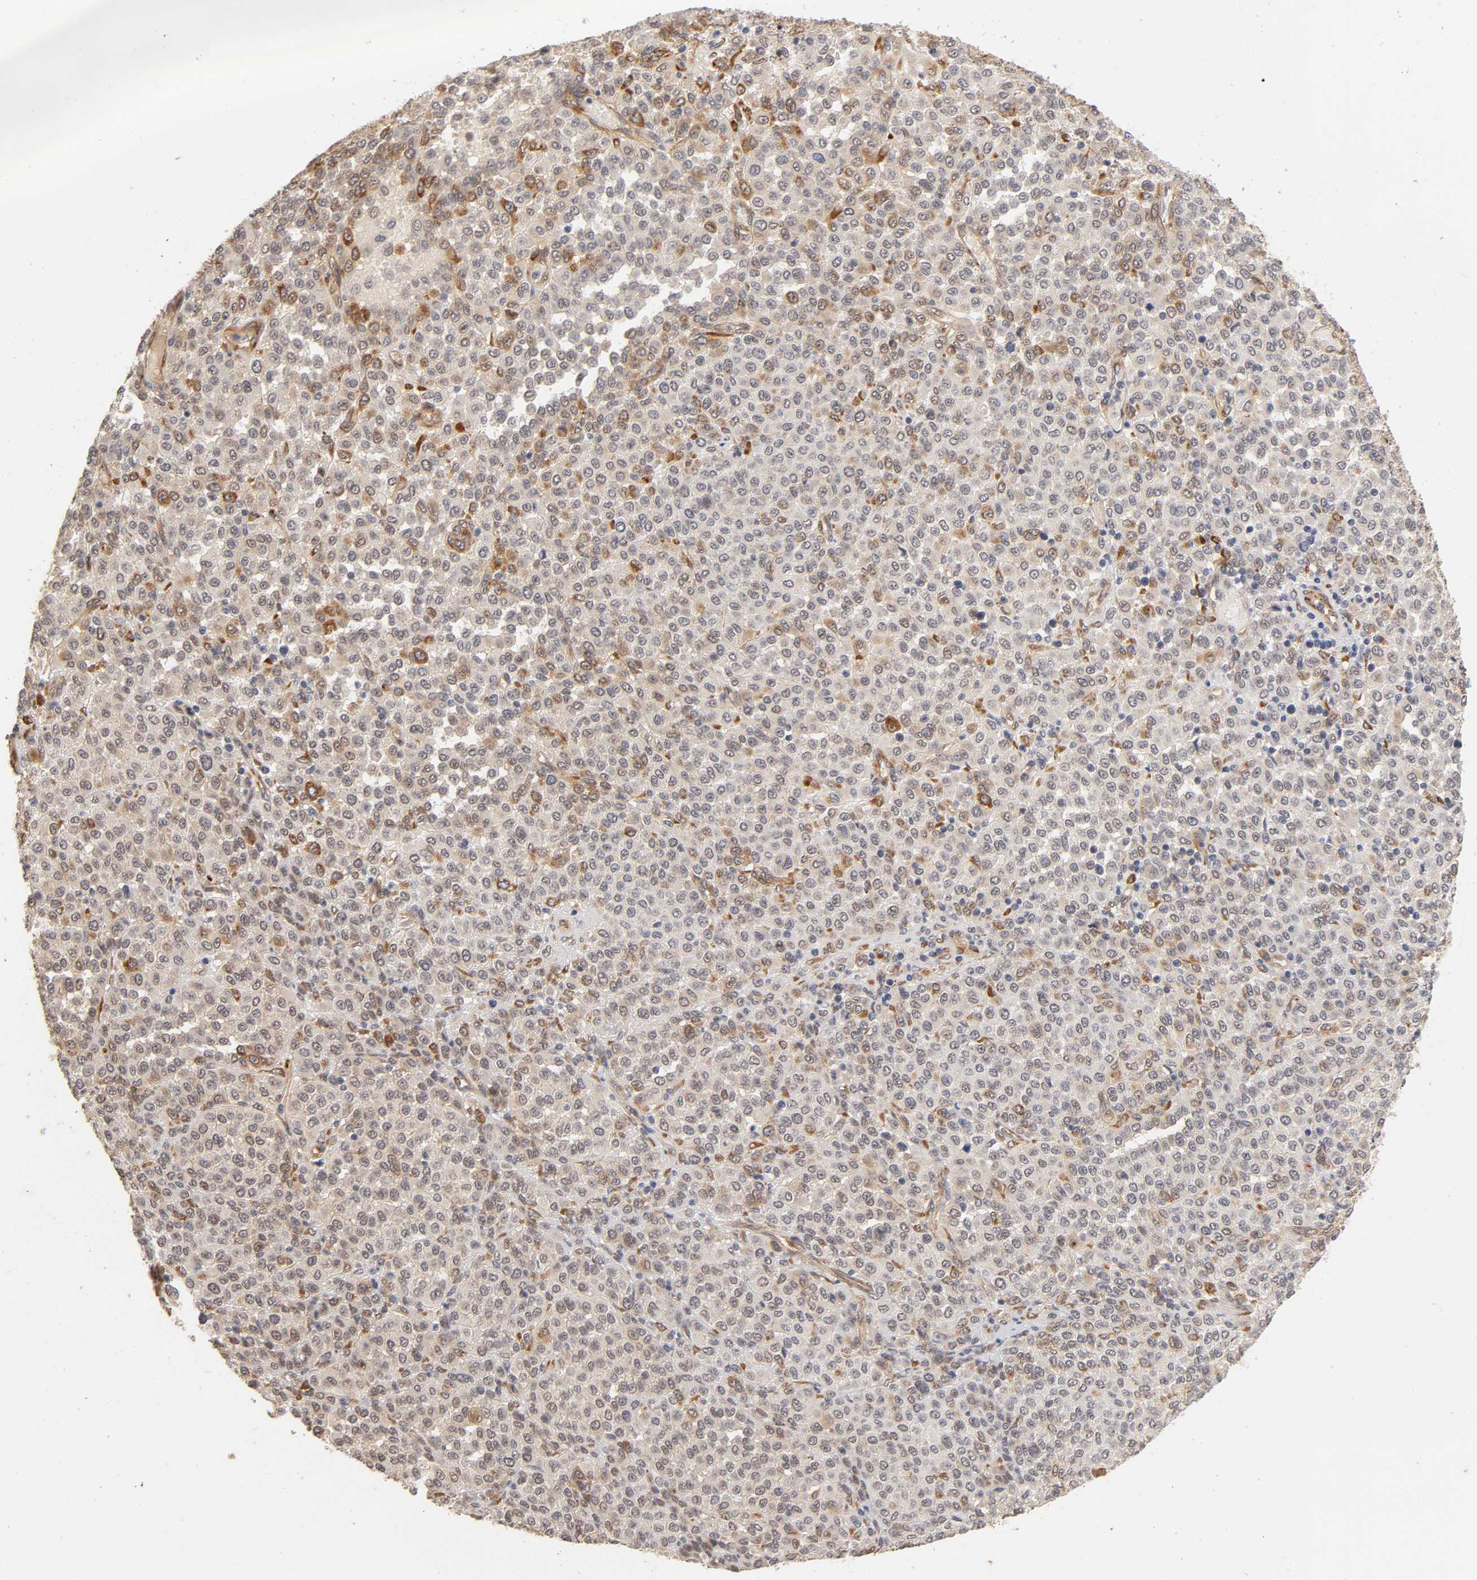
{"staining": {"intensity": "weak", "quantity": "25%-75%", "location": "cytoplasmic/membranous"}, "tissue": "melanoma", "cell_type": "Tumor cells", "image_type": "cancer", "snomed": [{"axis": "morphology", "description": "Malignant melanoma, Metastatic site"}, {"axis": "topography", "description": "Pancreas"}], "caption": "Malignant melanoma (metastatic site) was stained to show a protein in brown. There is low levels of weak cytoplasmic/membranous expression in about 25%-75% of tumor cells.", "gene": "LAMB1", "patient": {"sex": "female", "age": 30}}